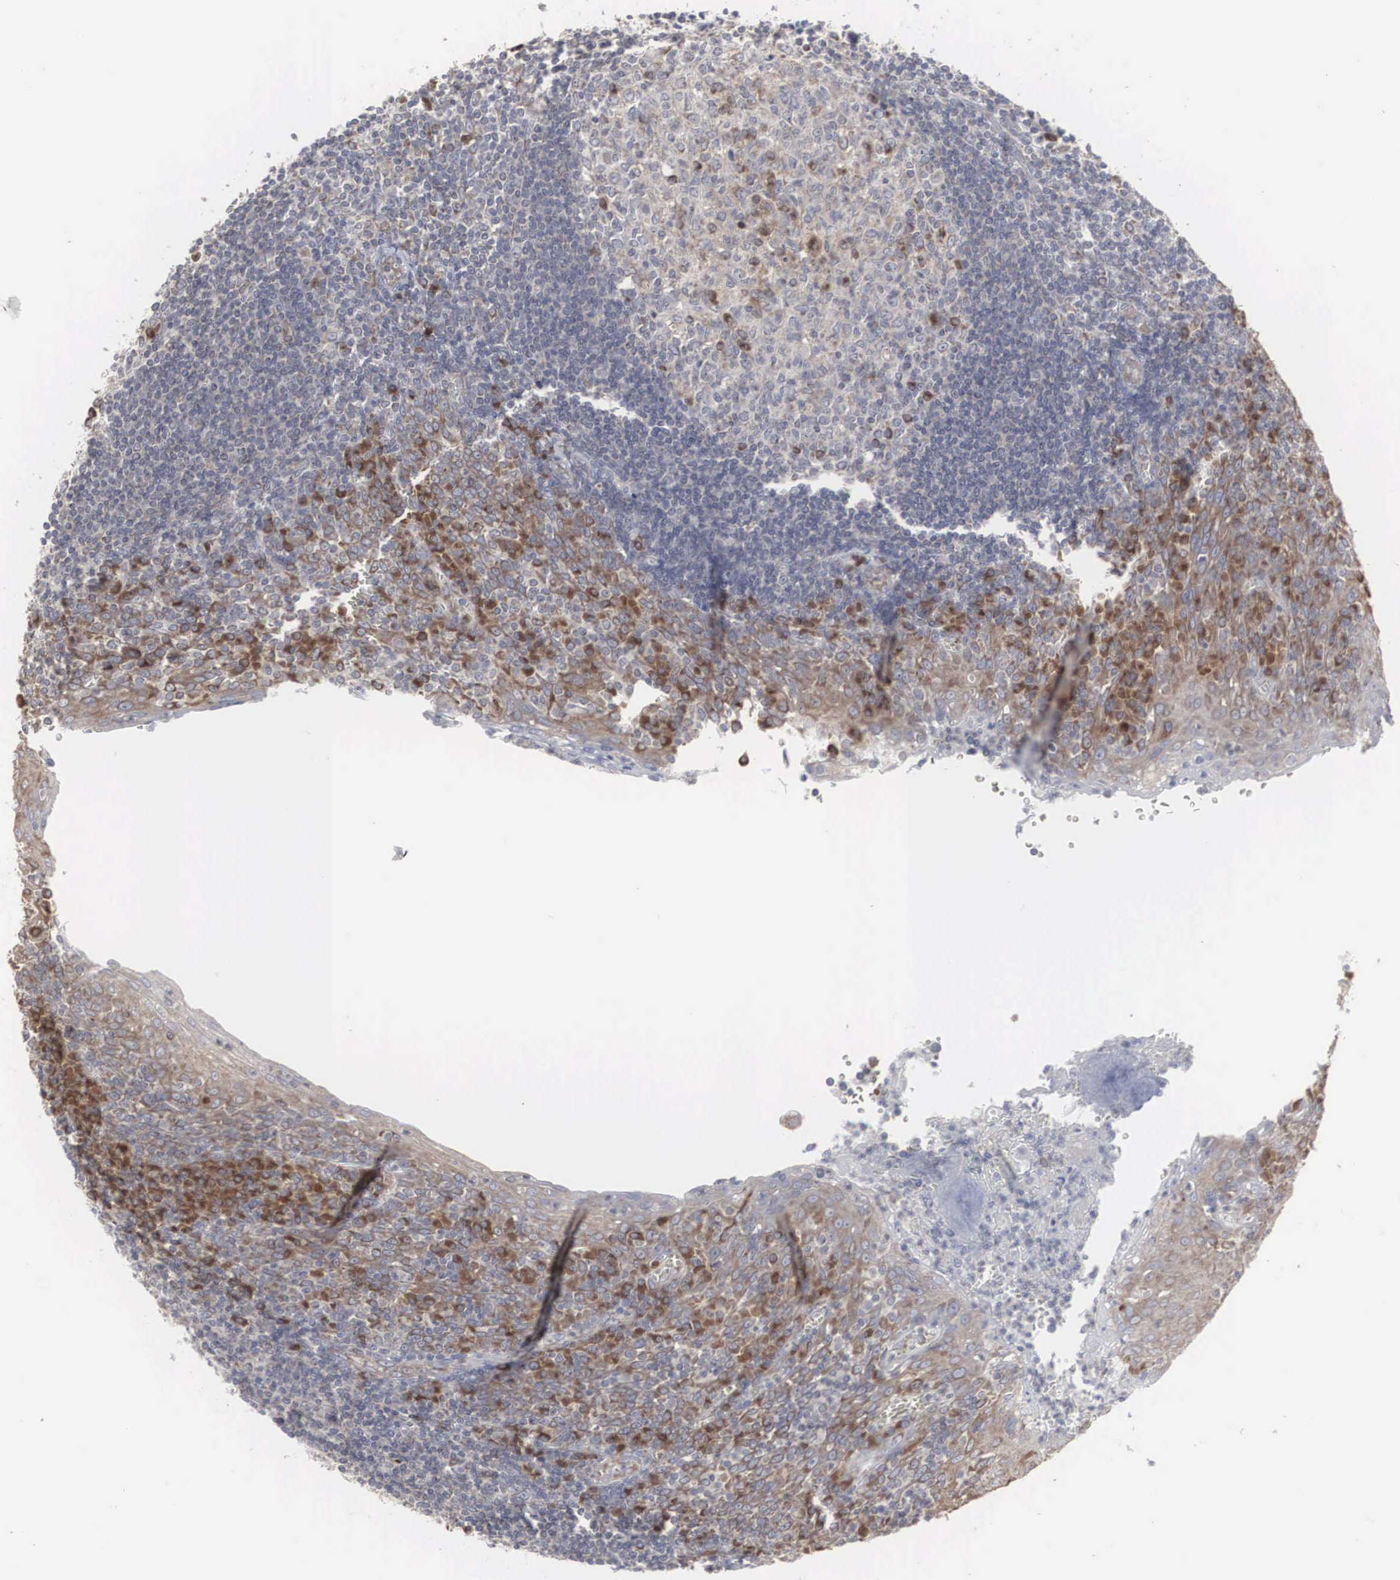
{"staining": {"intensity": "moderate", "quantity": "25%-75%", "location": "cytoplasmic/membranous"}, "tissue": "tonsil", "cell_type": "Germinal center cells", "image_type": "normal", "snomed": [{"axis": "morphology", "description": "Normal tissue, NOS"}, {"axis": "topography", "description": "Tonsil"}], "caption": "The histopathology image shows staining of unremarkable tonsil, revealing moderate cytoplasmic/membranous protein positivity (brown color) within germinal center cells. (DAB (3,3'-diaminobenzidine) IHC with brightfield microscopy, high magnification).", "gene": "CTAGE15", "patient": {"sex": "female", "age": 41}}